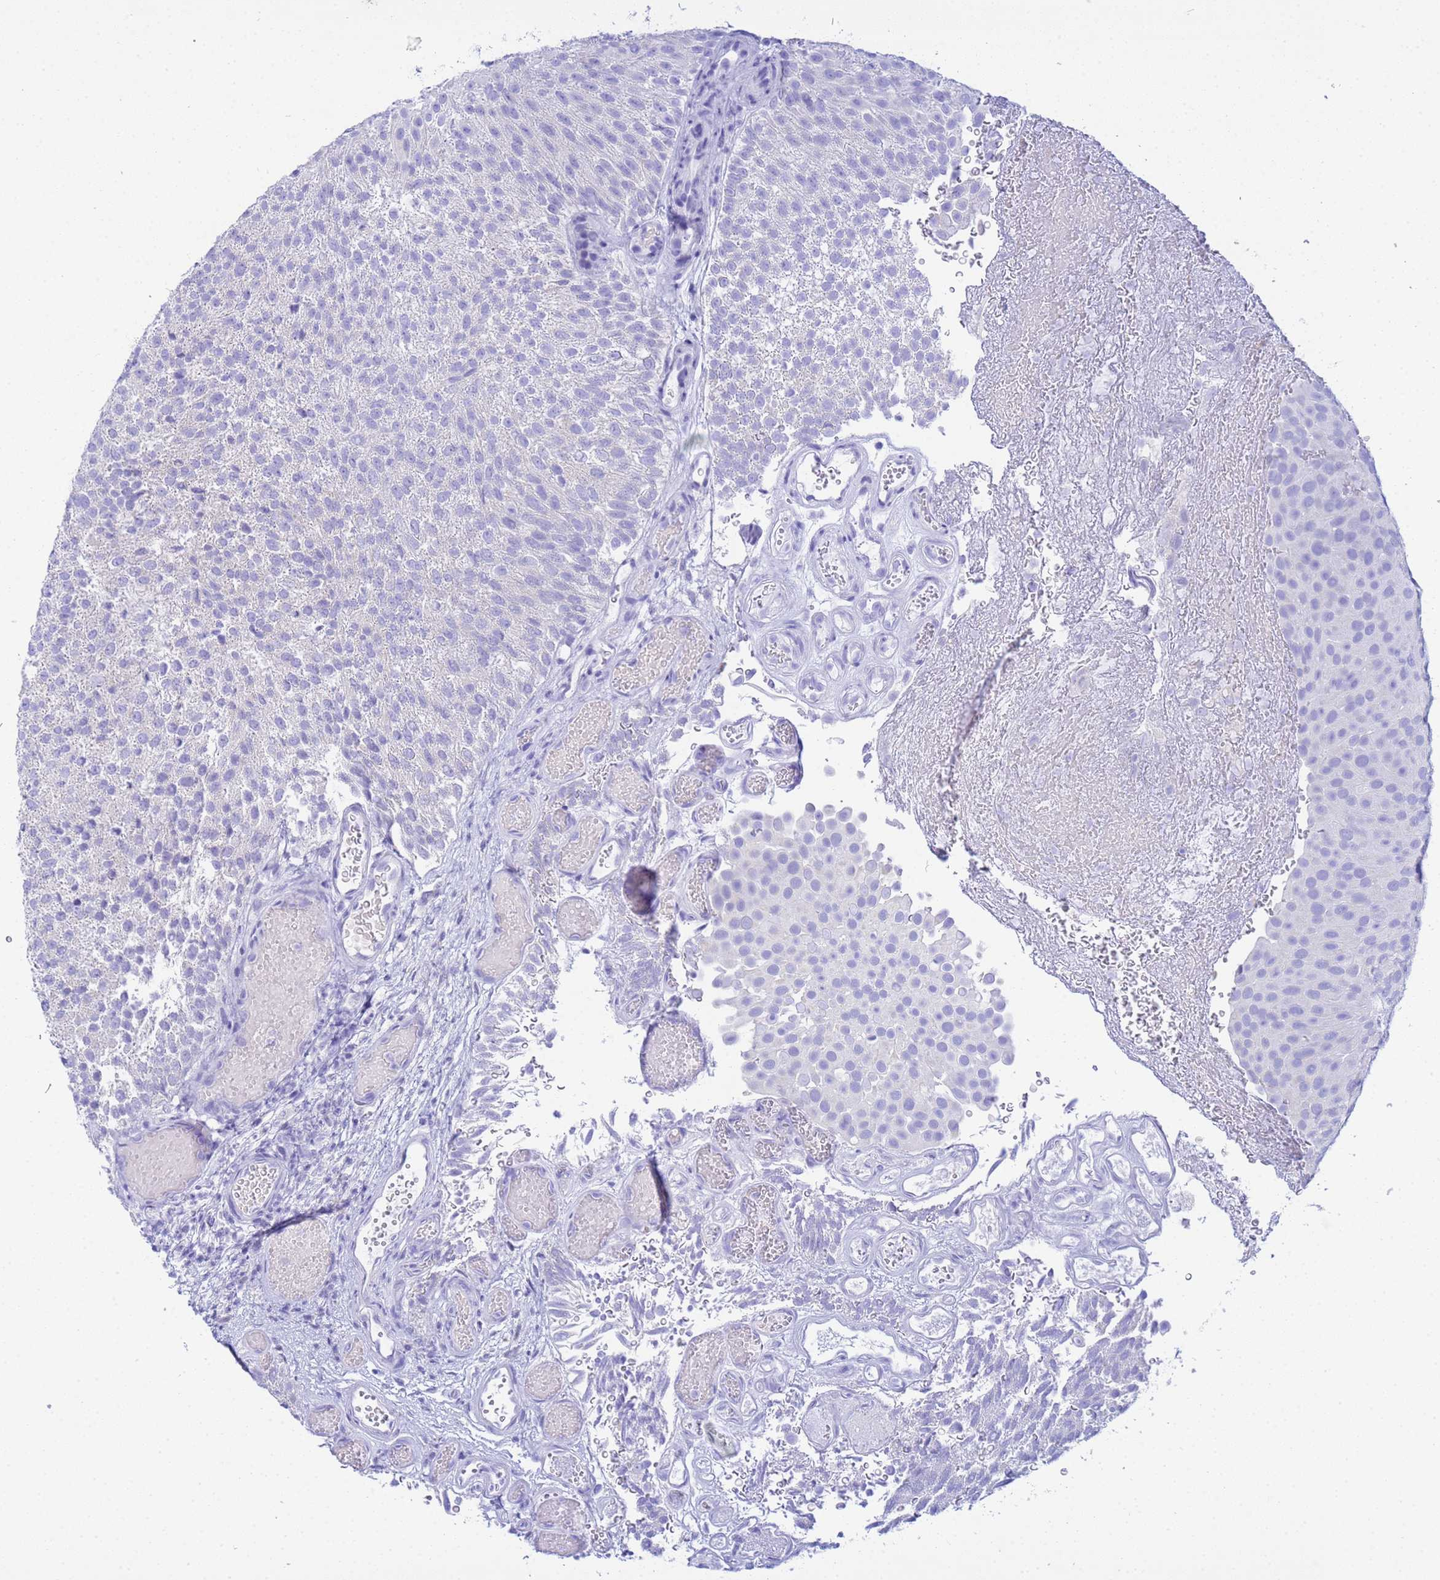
{"staining": {"intensity": "negative", "quantity": "none", "location": "none"}, "tissue": "urothelial cancer", "cell_type": "Tumor cells", "image_type": "cancer", "snomed": [{"axis": "morphology", "description": "Urothelial carcinoma, Low grade"}, {"axis": "topography", "description": "Urinary bladder"}], "caption": "DAB (3,3'-diaminobenzidine) immunohistochemical staining of urothelial cancer reveals no significant staining in tumor cells.", "gene": "AQP12A", "patient": {"sex": "male", "age": 78}}